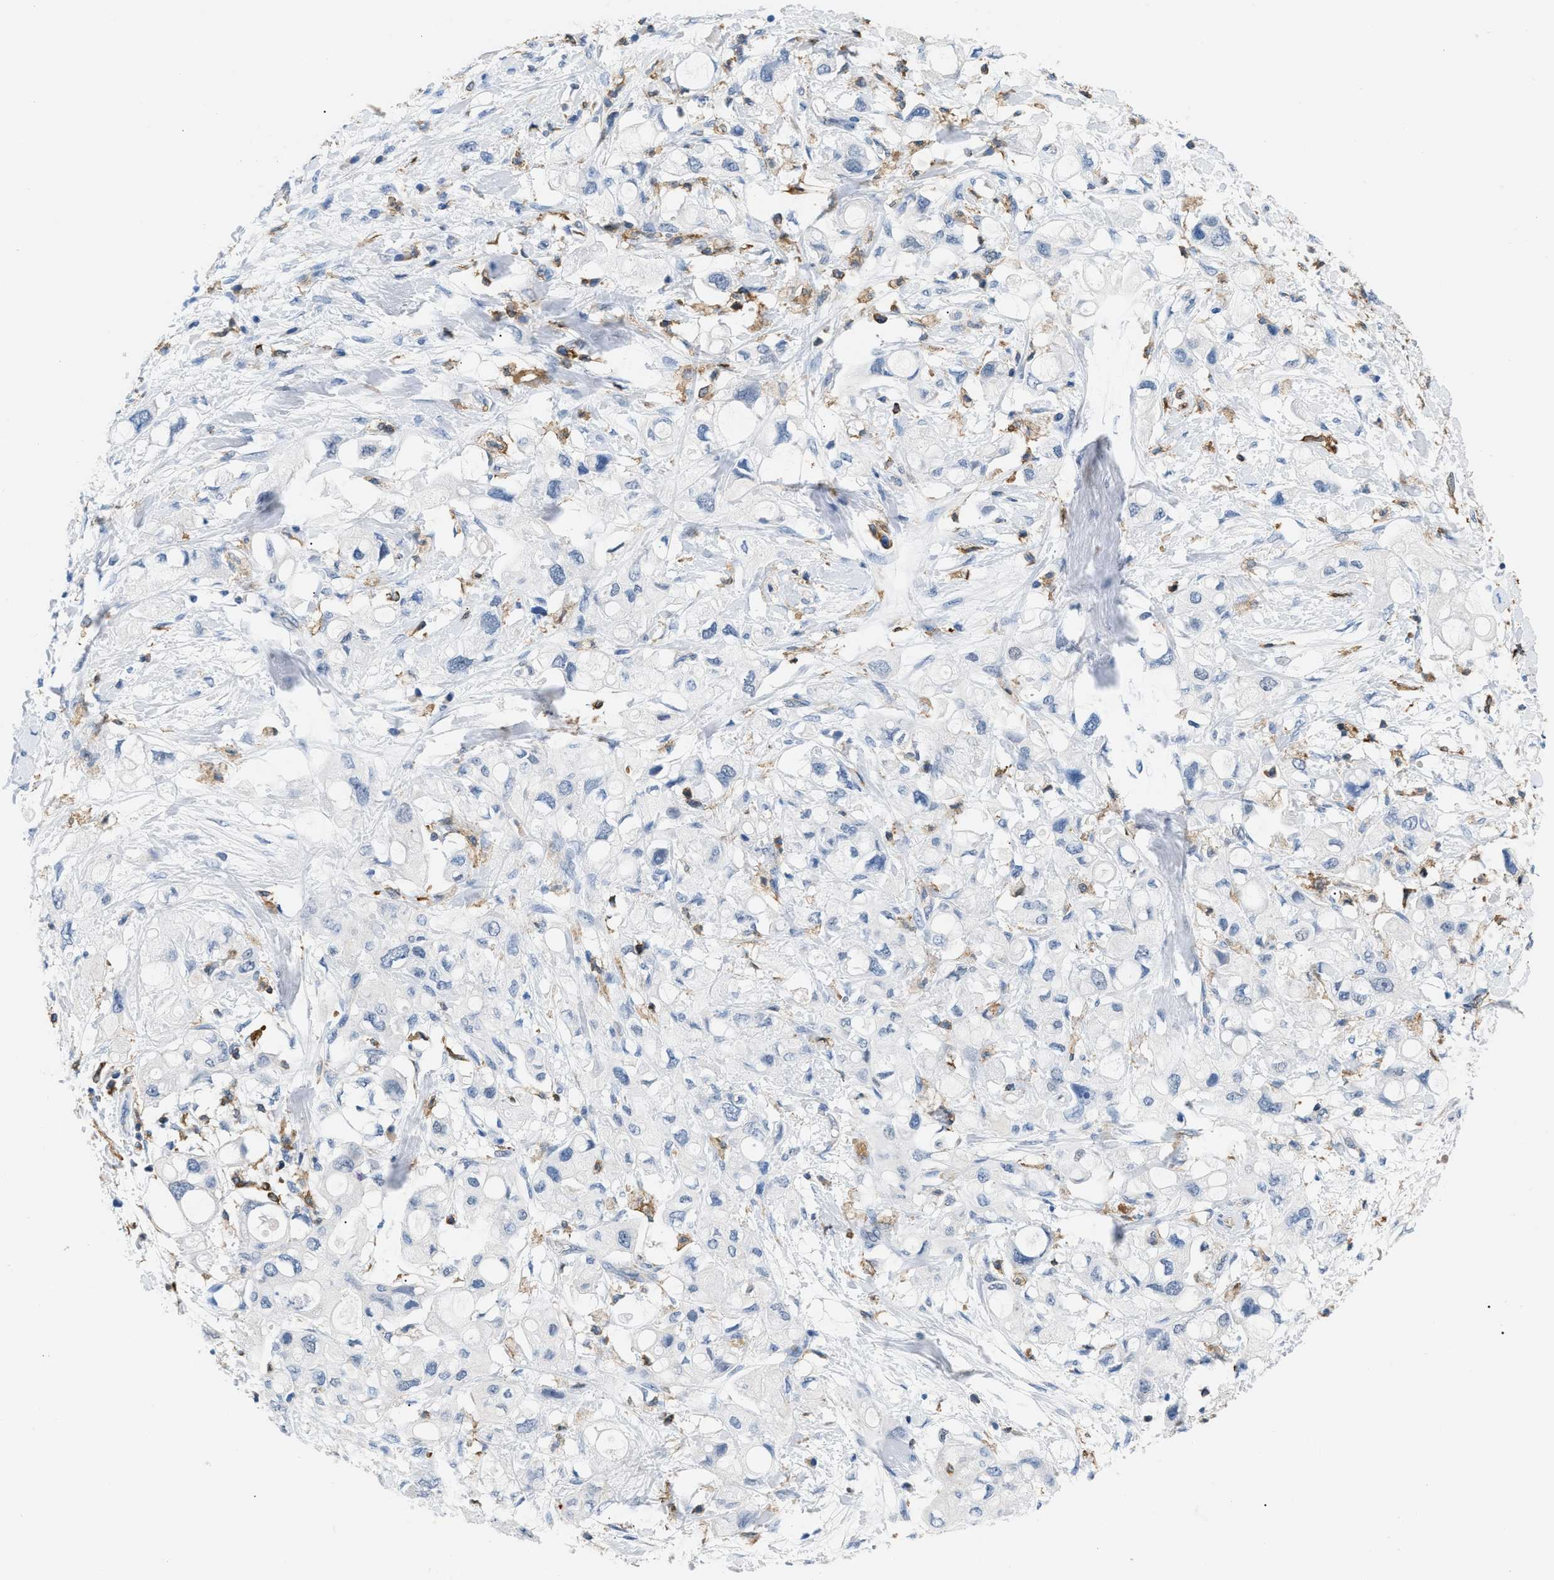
{"staining": {"intensity": "negative", "quantity": "none", "location": "none"}, "tissue": "pancreatic cancer", "cell_type": "Tumor cells", "image_type": "cancer", "snomed": [{"axis": "morphology", "description": "Adenocarcinoma, NOS"}, {"axis": "topography", "description": "Pancreas"}], "caption": "Tumor cells are negative for brown protein staining in pancreatic cancer.", "gene": "INPP5D", "patient": {"sex": "female", "age": 56}}